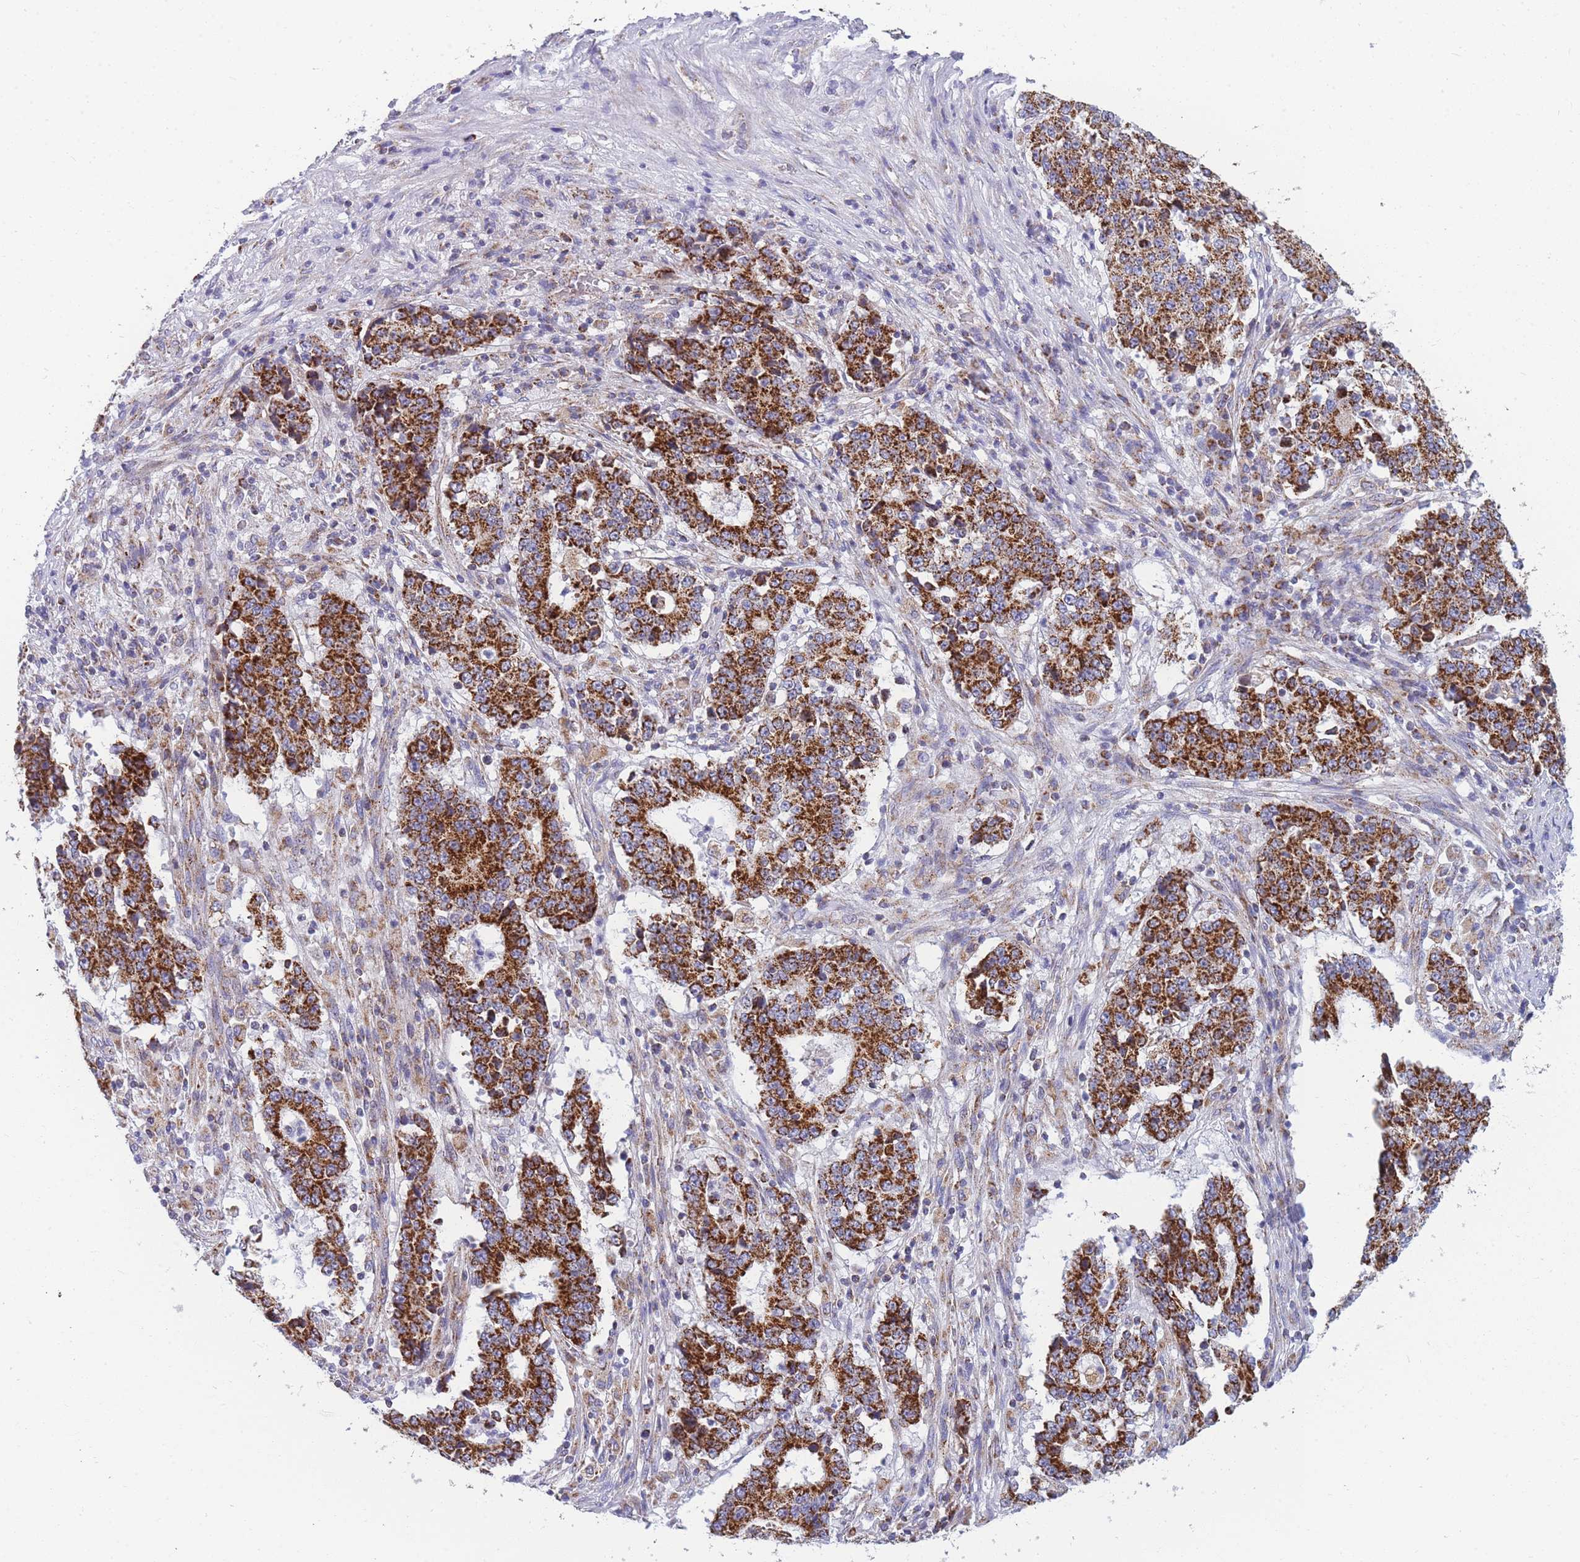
{"staining": {"intensity": "strong", "quantity": ">75%", "location": "cytoplasmic/membranous"}, "tissue": "stomach cancer", "cell_type": "Tumor cells", "image_type": "cancer", "snomed": [{"axis": "morphology", "description": "Adenocarcinoma, NOS"}, {"axis": "topography", "description": "Stomach"}], "caption": "Adenocarcinoma (stomach) stained with a protein marker exhibits strong staining in tumor cells.", "gene": "MRPS11", "patient": {"sex": "male", "age": 59}}